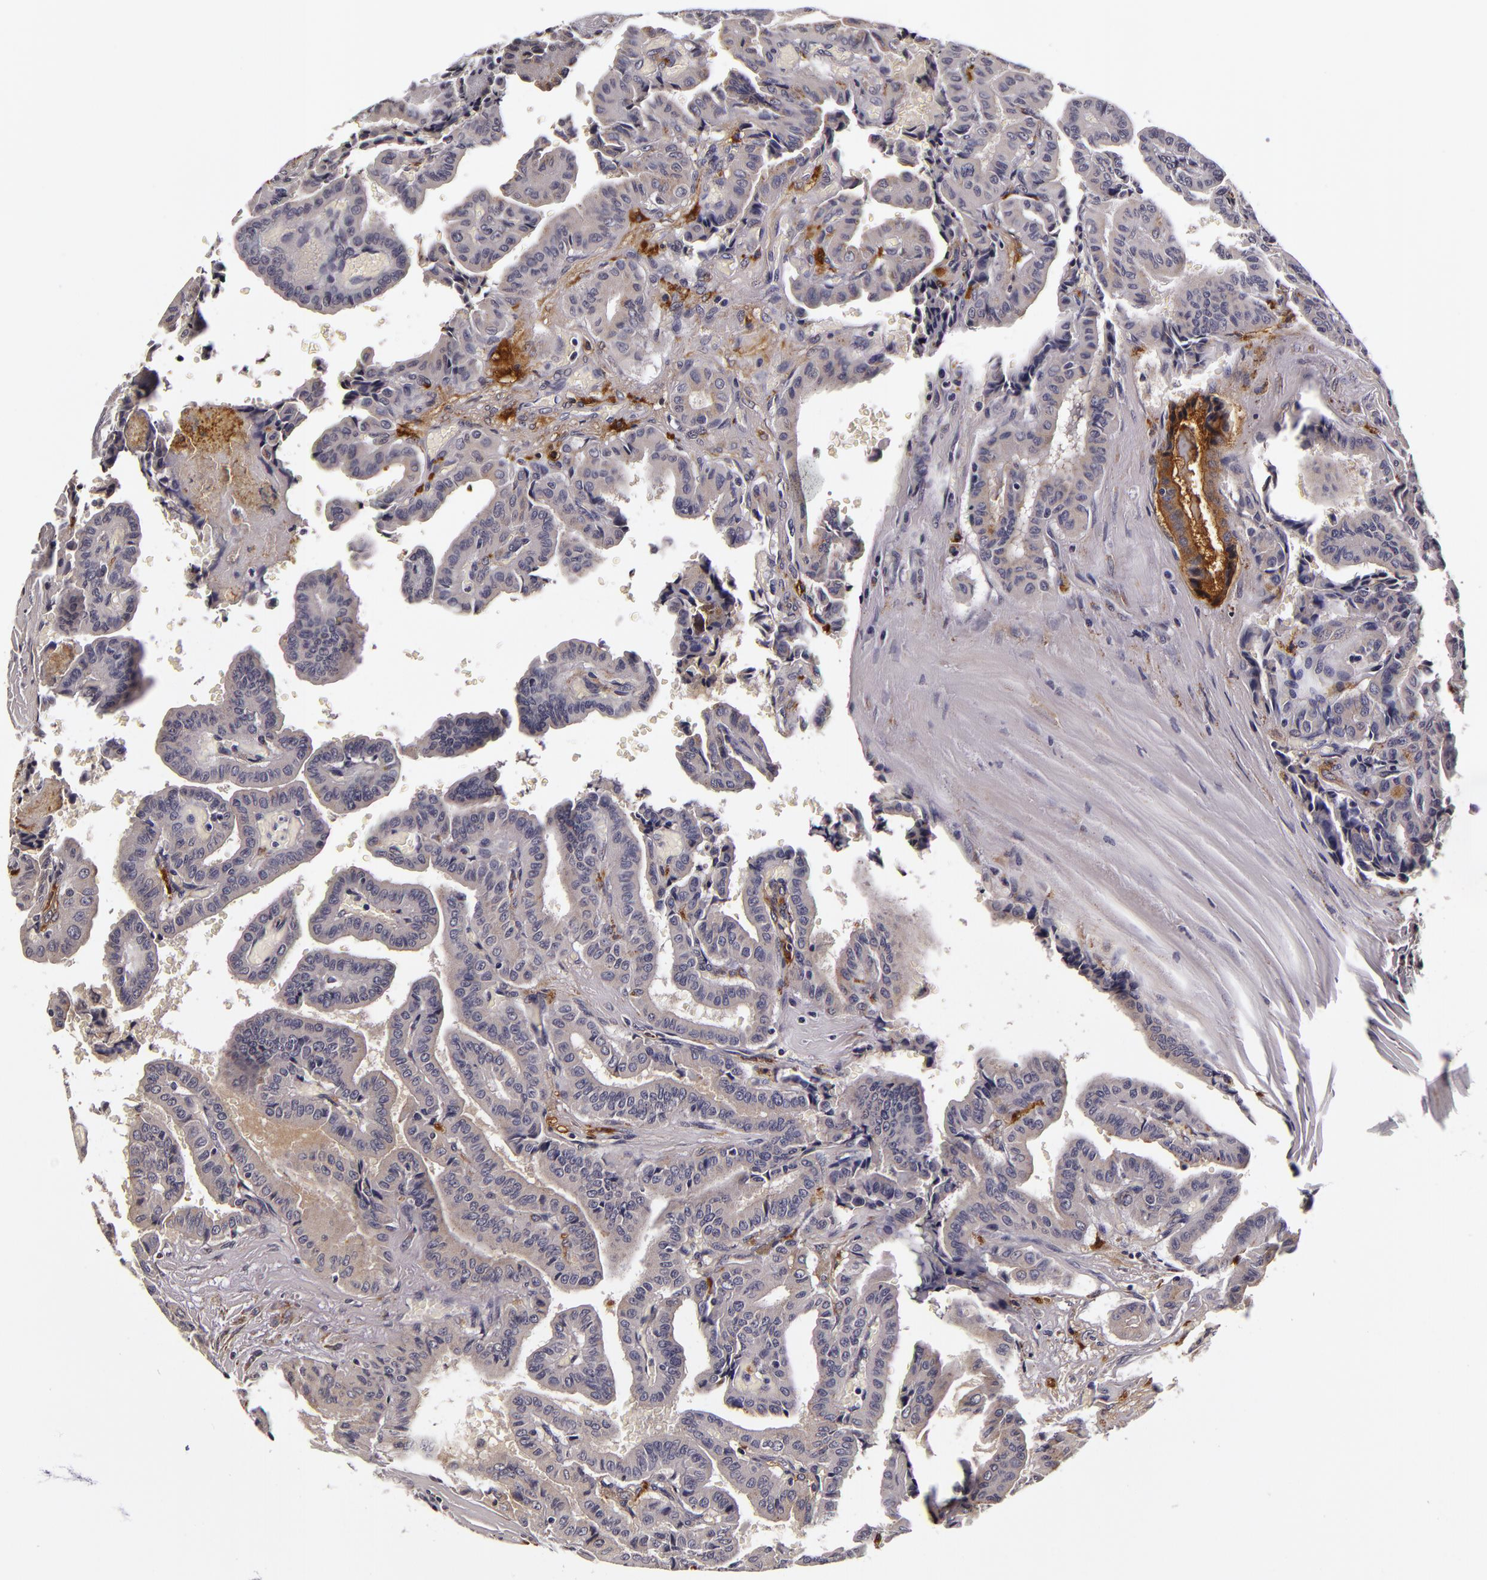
{"staining": {"intensity": "negative", "quantity": "none", "location": "none"}, "tissue": "thyroid cancer", "cell_type": "Tumor cells", "image_type": "cancer", "snomed": [{"axis": "morphology", "description": "Papillary adenocarcinoma, NOS"}, {"axis": "topography", "description": "Thyroid gland"}], "caption": "This is an IHC micrograph of papillary adenocarcinoma (thyroid). There is no staining in tumor cells.", "gene": "LGALS3BP", "patient": {"sex": "male", "age": 87}}